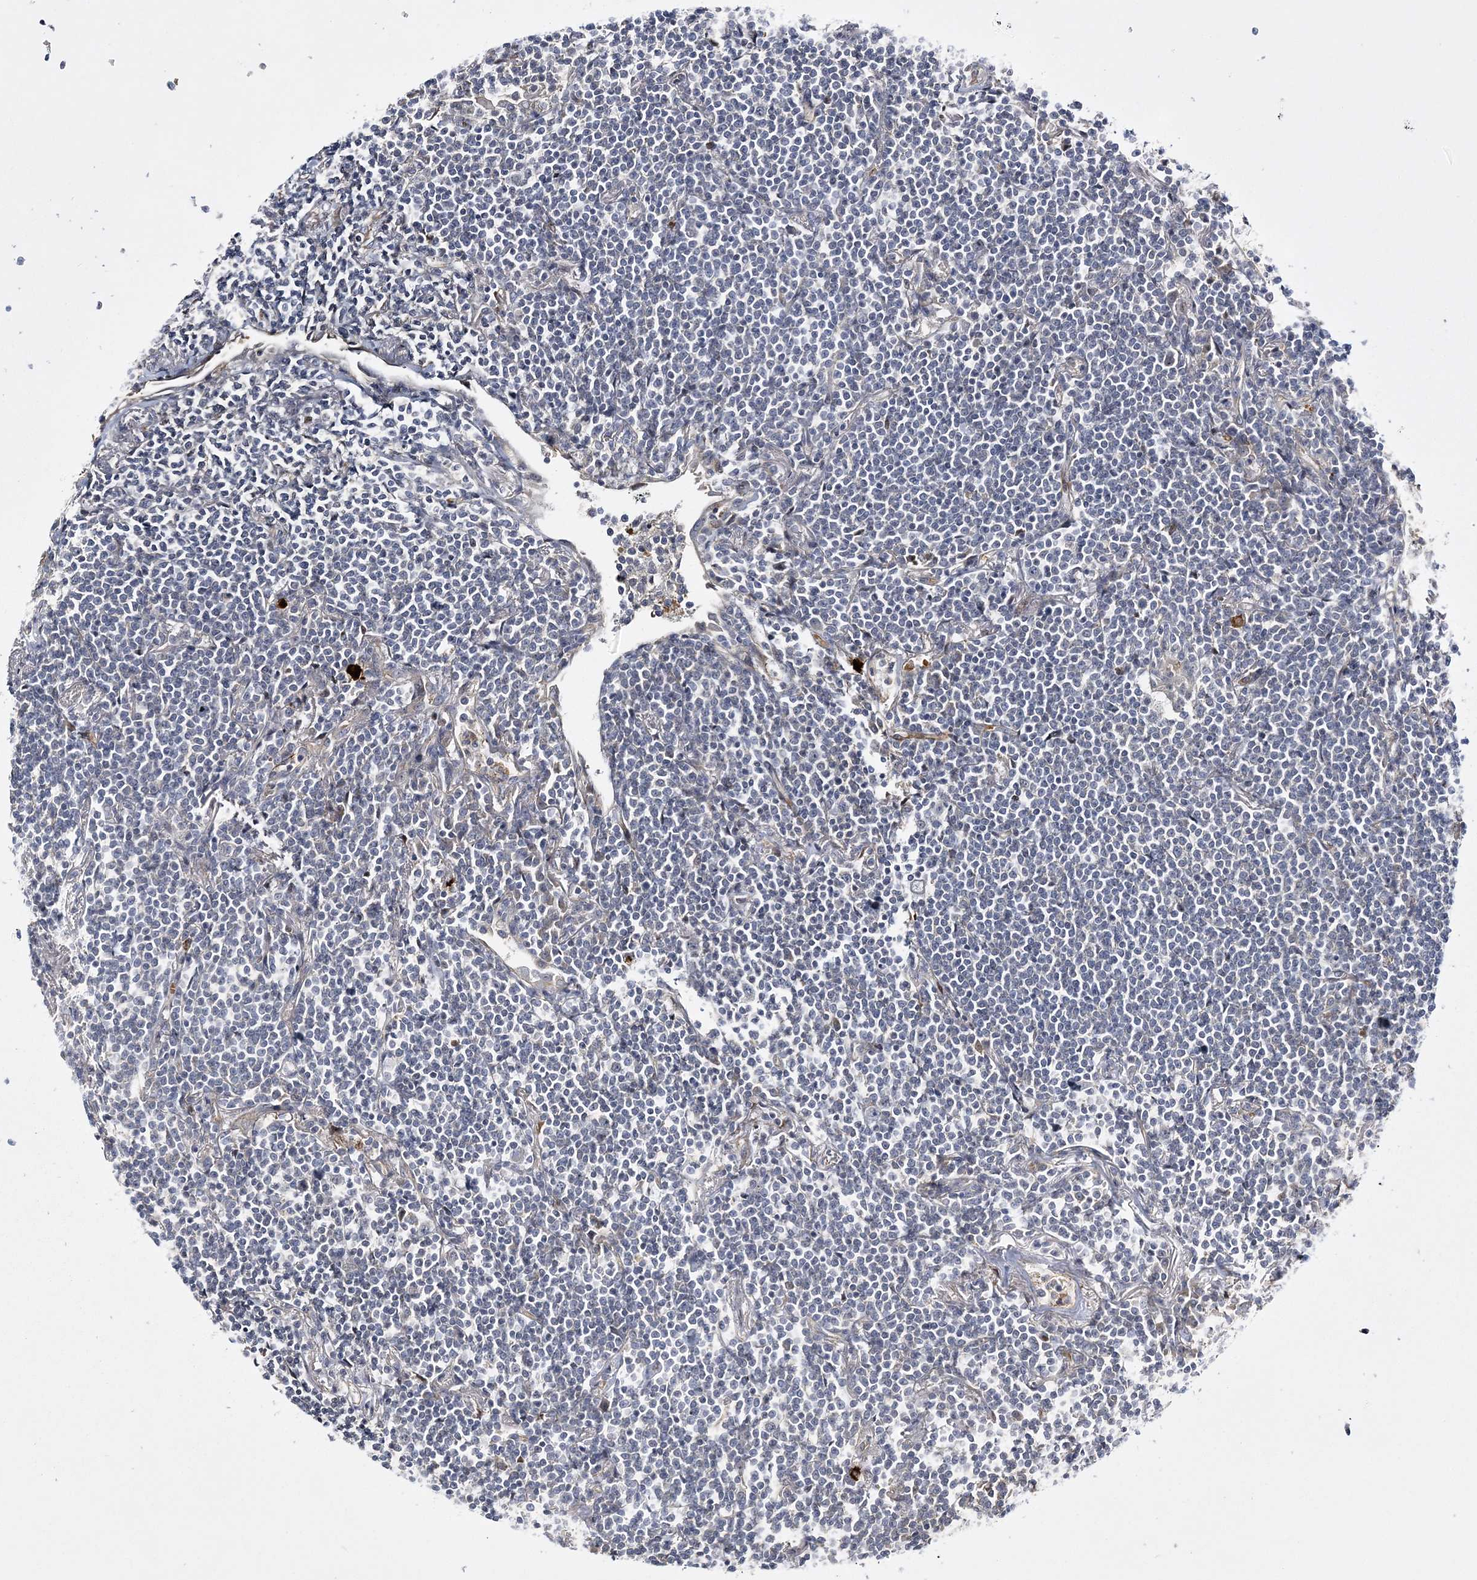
{"staining": {"intensity": "negative", "quantity": "none", "location": "none"}, "tissue": "lymphoma", "cell_type": "Tumor cells", "image_type": "cancer", "snomed": [{"axis": "morphology", "description": "Malignant lymphoma, non-Hodgkin's type, Low grade"}, {"axis": "topography", "description": "Lung"}], "caption": "DAB immunohistochemical staining of lymphoma demonstrates no significant staining in tumor cells. (IHC, brightfield microscopy, high magnification).", "gene": "CALN1", "patient": {"sex": "female", "age": 71}}